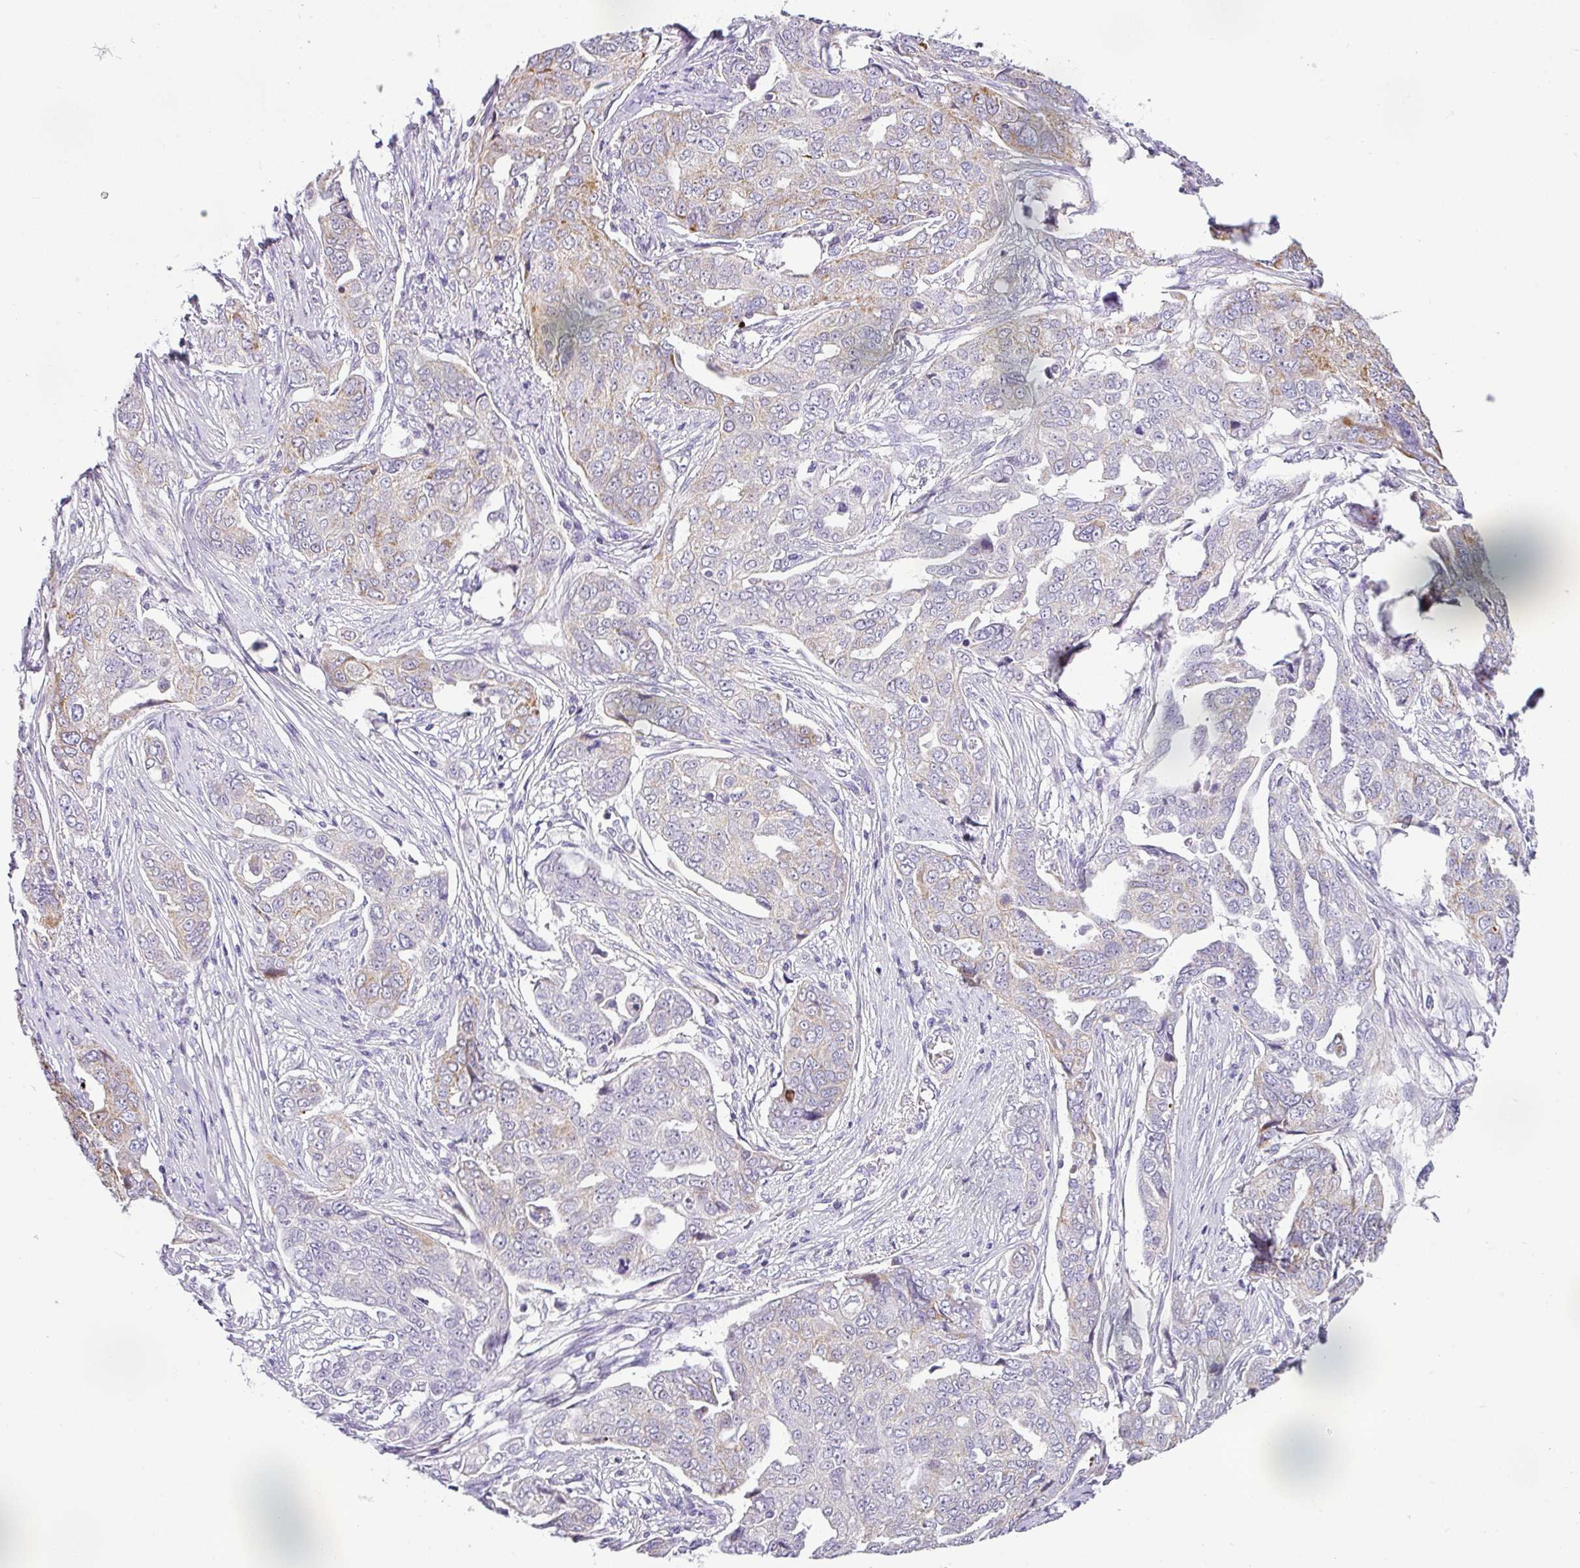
{"staining": {"intensity": "moderate", "quantity": "<25%", "location": "cytoplasmic/membranous"}, "tissue": "ovarian cancer", "cell_type": "Tumor cells", "image_type": "cancer", "snomed": [{"axis": "morphology", "description": "Carcinoma, endometroid"}, {"axis": "topography", "description": "Ovary"}], "caption": "Immunohistochemical staining of ovarian cancer (endometroid carcinoma) demonstrates low levels of moderate cytoplasmic/membranous protein positivity in approximately <25% of tumor cells.", "gene": "HMCN2", "patient": {"sex": "female", "age": 70}}